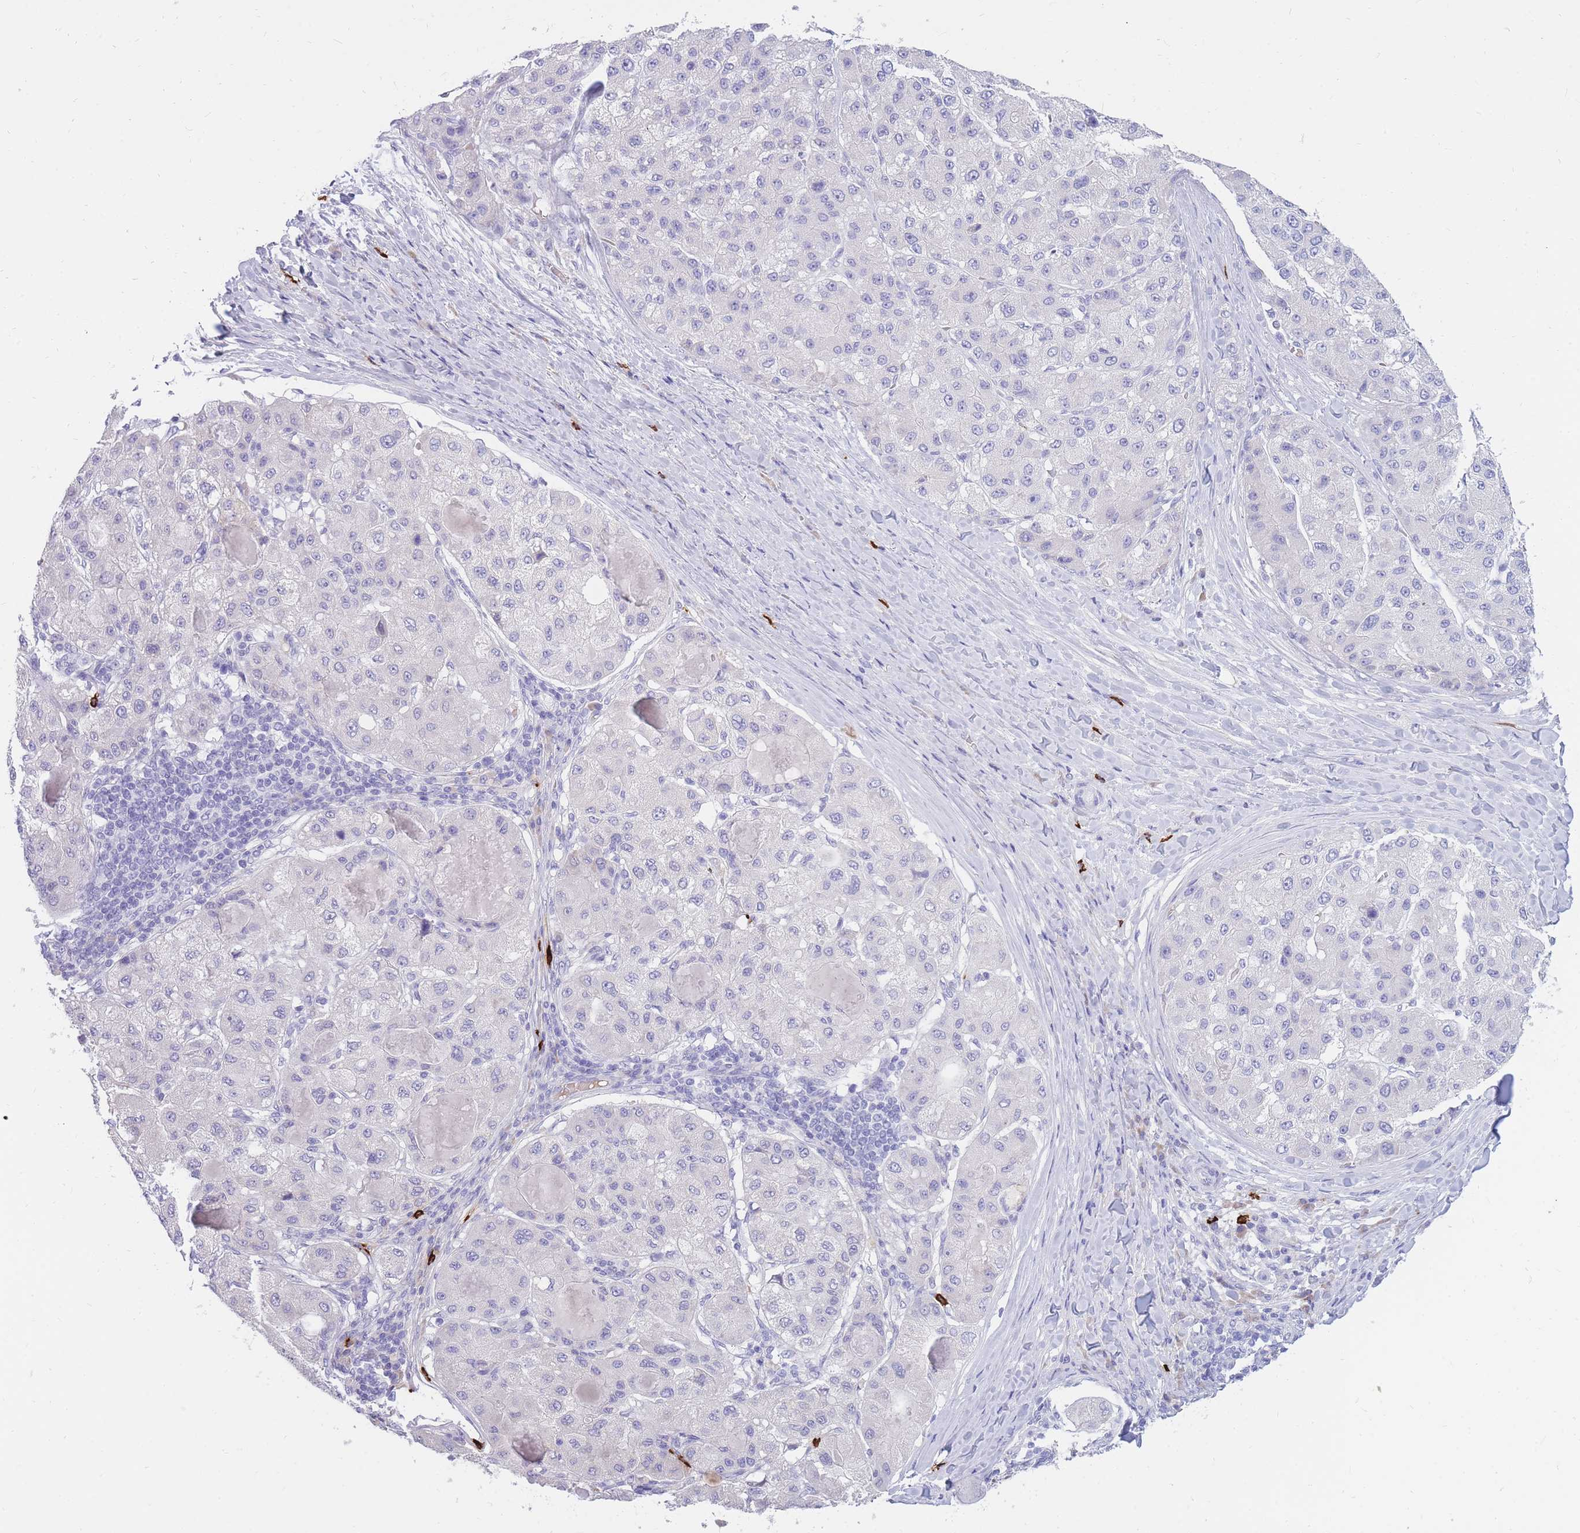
{"staining": {"intensity": "negative", "quantity": "none", "location": "none"}, "tissue": "liver cancer", "cell_type": "Tumor cells", "image_type": "cancer", "snomed": [{"axis": "morphology", "description": "Carcinoma, Hepatocellular, NOS"}, {"axis": "topography", "description": "Liver"}], "caption": "This image is of liver hepatocellular carcinoma stained with immunohistochemistry (IHC) to label a protein in brown with the nuclei are counter-stained blue. There is no positivity in tumor cells.", "gene": "TPSD1", "patient": {"sex": "male", "age": 80}}